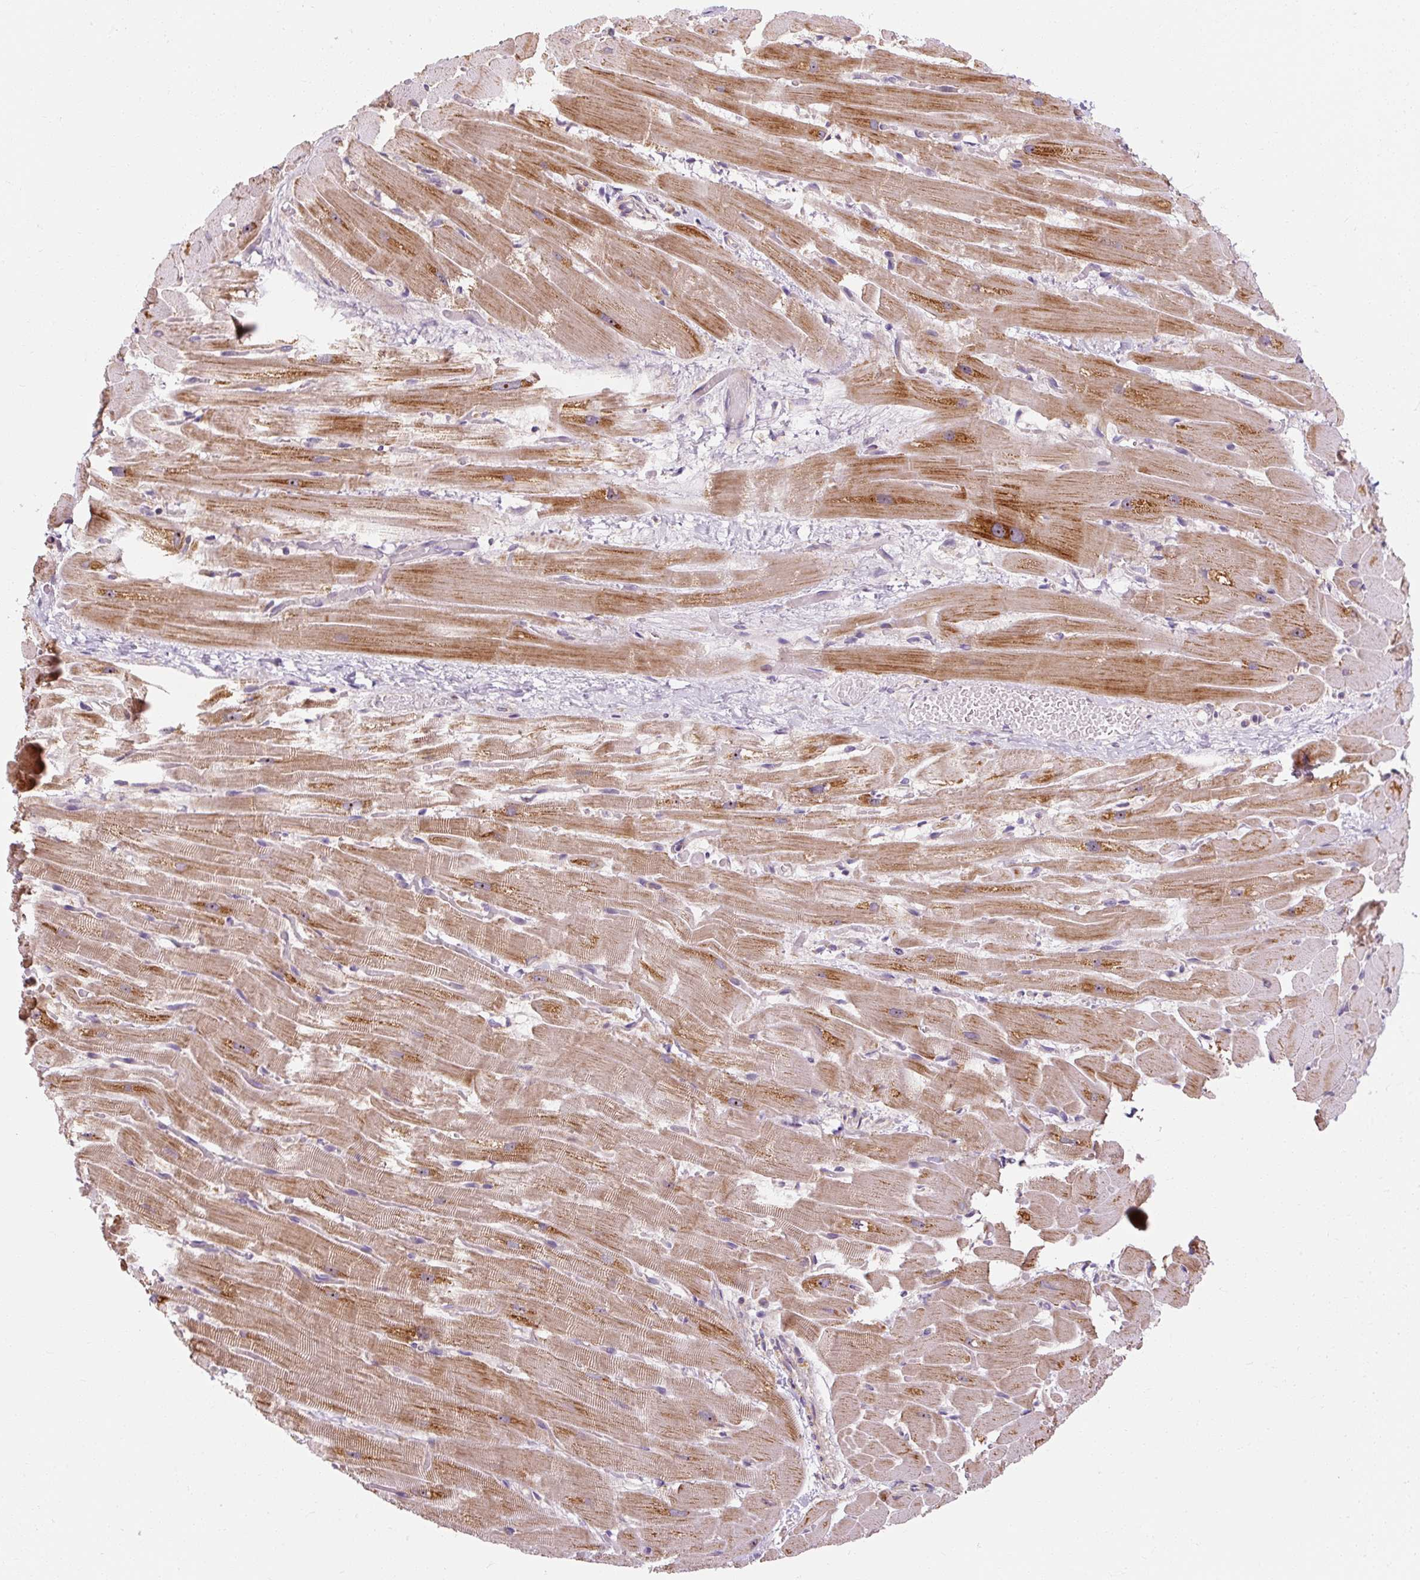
{"staining": {"intensity": "moderate", "quantity": ">75%", "location": "cytoplasmic/membranous"}, "tissue": "heart muscle", "cell_type": "Cardiomyocytes", "image_type": "normal", "snomed": [{"axis": "morphology", "description": "Normal tissue, NOS"}, {"axis": "topography", "description": "Heart"}], "caption": "Moderate cytoplasmic/membranous expression is identified in approximately >75% of cardiomyocytes in benign heart muscle. The staining was performed using DAB, with brown indicating positive protein expression. Nuclei are stained blue with hematoxylin.", "gene": "PRSS48", "patient": {"sex": "male", "age": 37}}